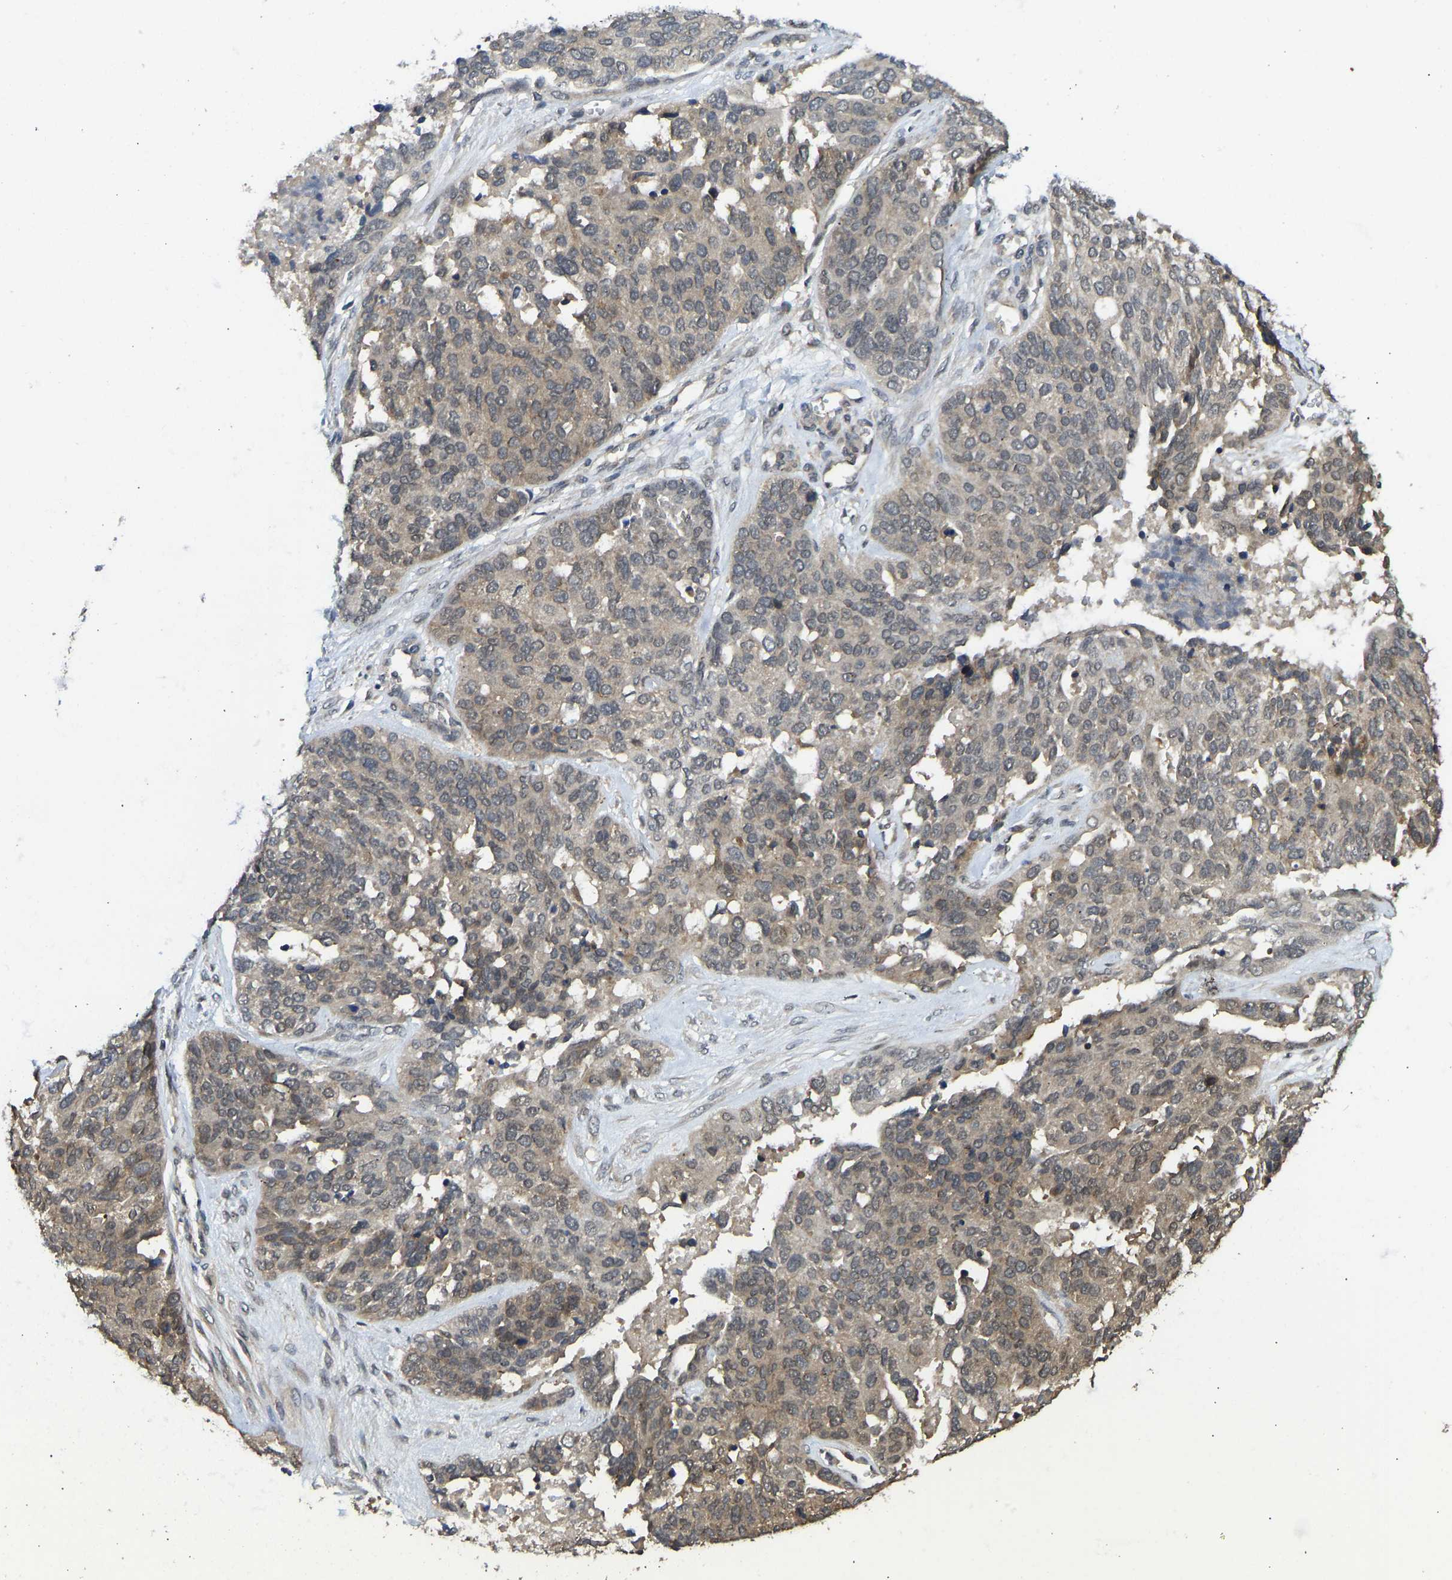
{"staining": {"intensity": "moderate", "quantity": ">75%", "location": "cytoplasmic/membranous"}, "tissue": "ovarian cancer", "cell_type": "Tumor cells", "image_type": "cancer", "snomed": [{"axis": "morphology", "description": "Cystadenocarcinoma, serous, NOS"}, {"axis": "topography", "description": "Ovary"}], "caption": "This image demonstrates IHC staining of human ovarian cancer (serous cystadenocarcinoma), with medium moderate cytoplasmic/membranous expression in about >75% of tumor cells.", "gene": "NDRG3", "patient": {"sex": "female", "age": 44}}